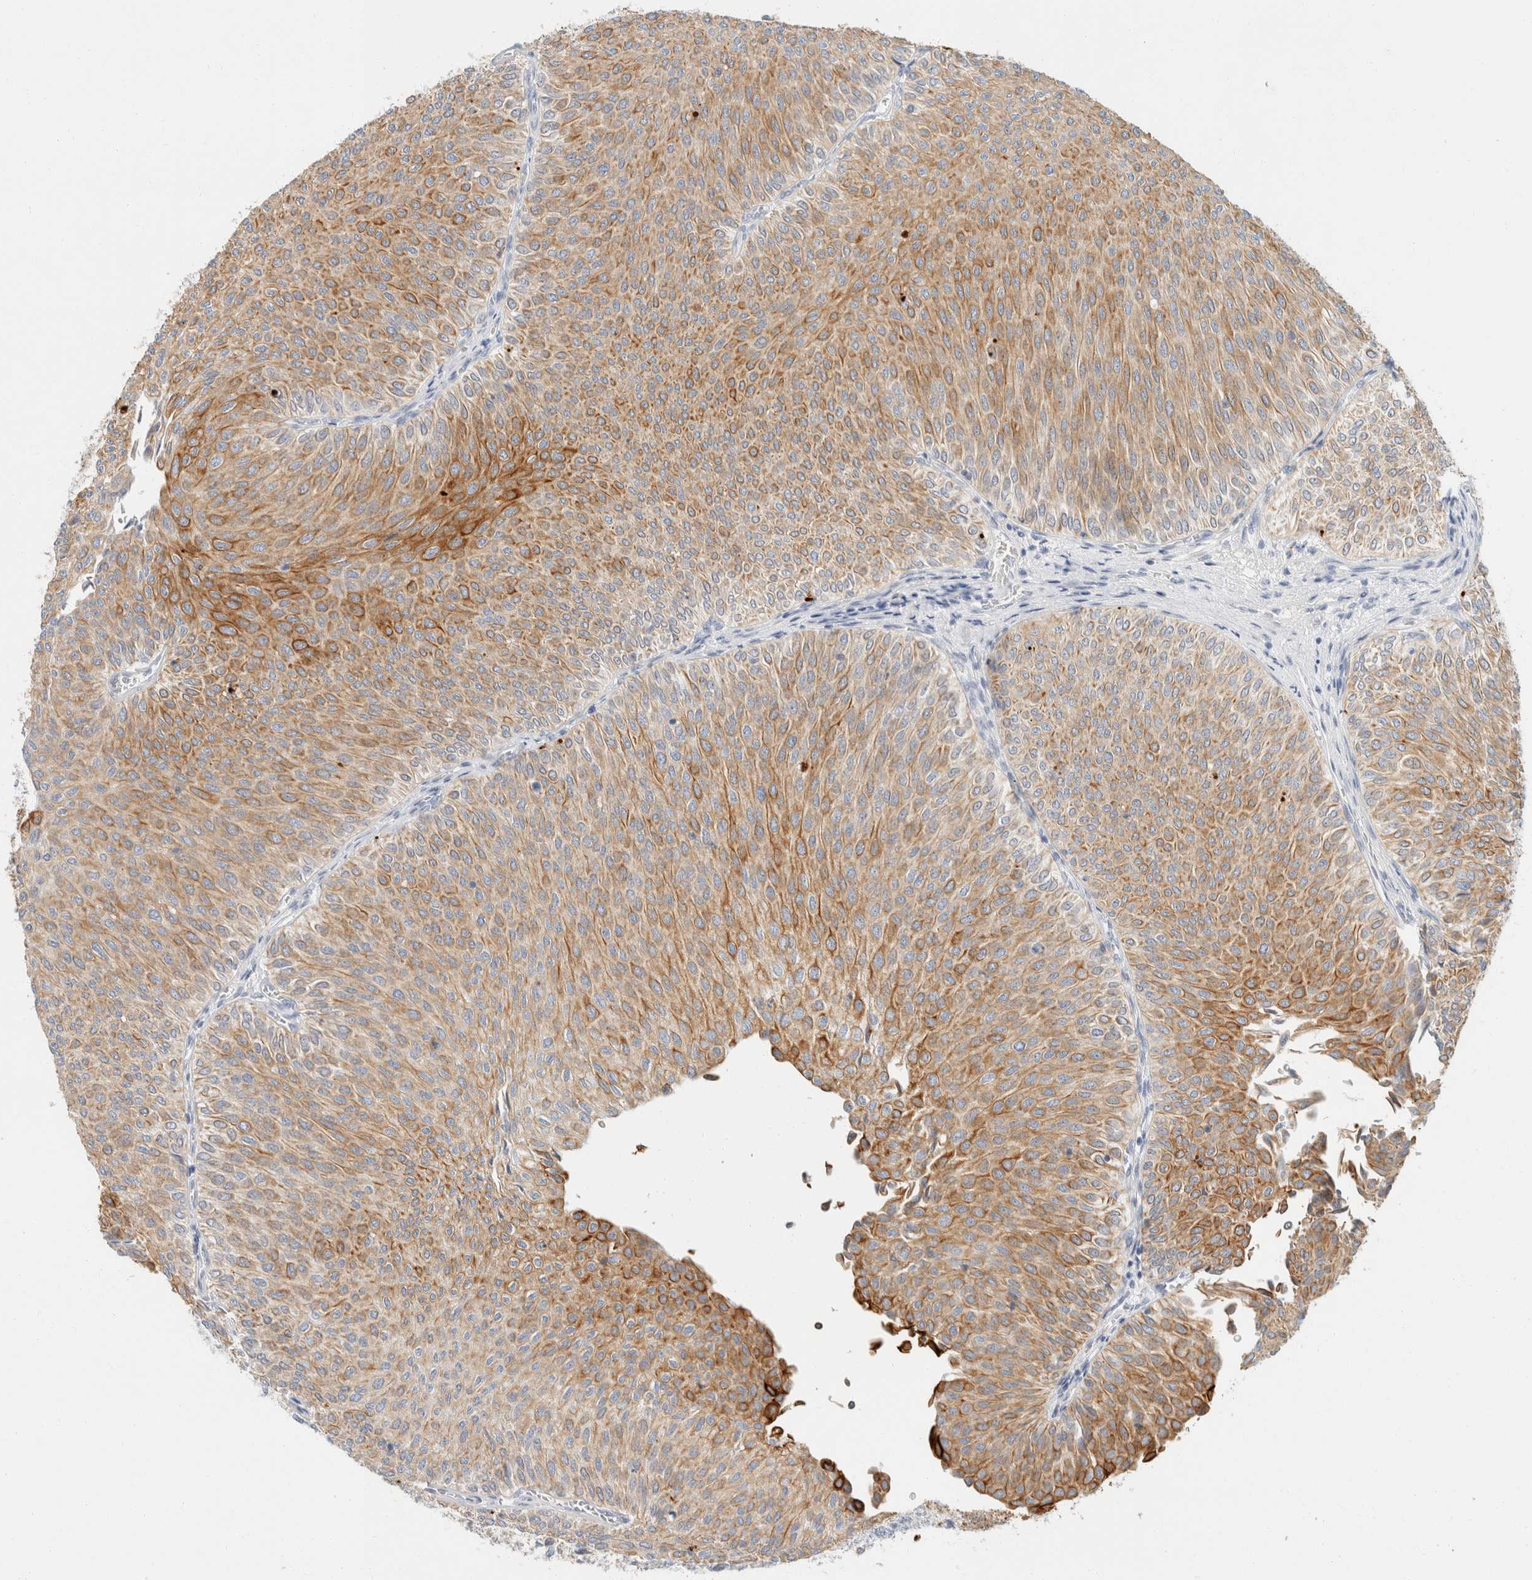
{"staining": {"intensity": "moderate", "quantity": ">75%", "location": "cytoplasmic/membranous"}, "tissue": "urothelial cancer", "cell_type": "Tumor cells", "image_type": "cancer", "snomed": [{"axis": "morphology", "description": "Urothelial carcinoma, Low grade"}, {"axis": "topography", "description": "Urinary bladder"}], "caption": "Urothelial cancer tissue reveals moderate cytoplasmic/membranous positivity in approximately >75% of tumor cells, visualized by immunohistochemistry.", "gene": "KRT20", "patient": {"sex": "male", "age": 78}}